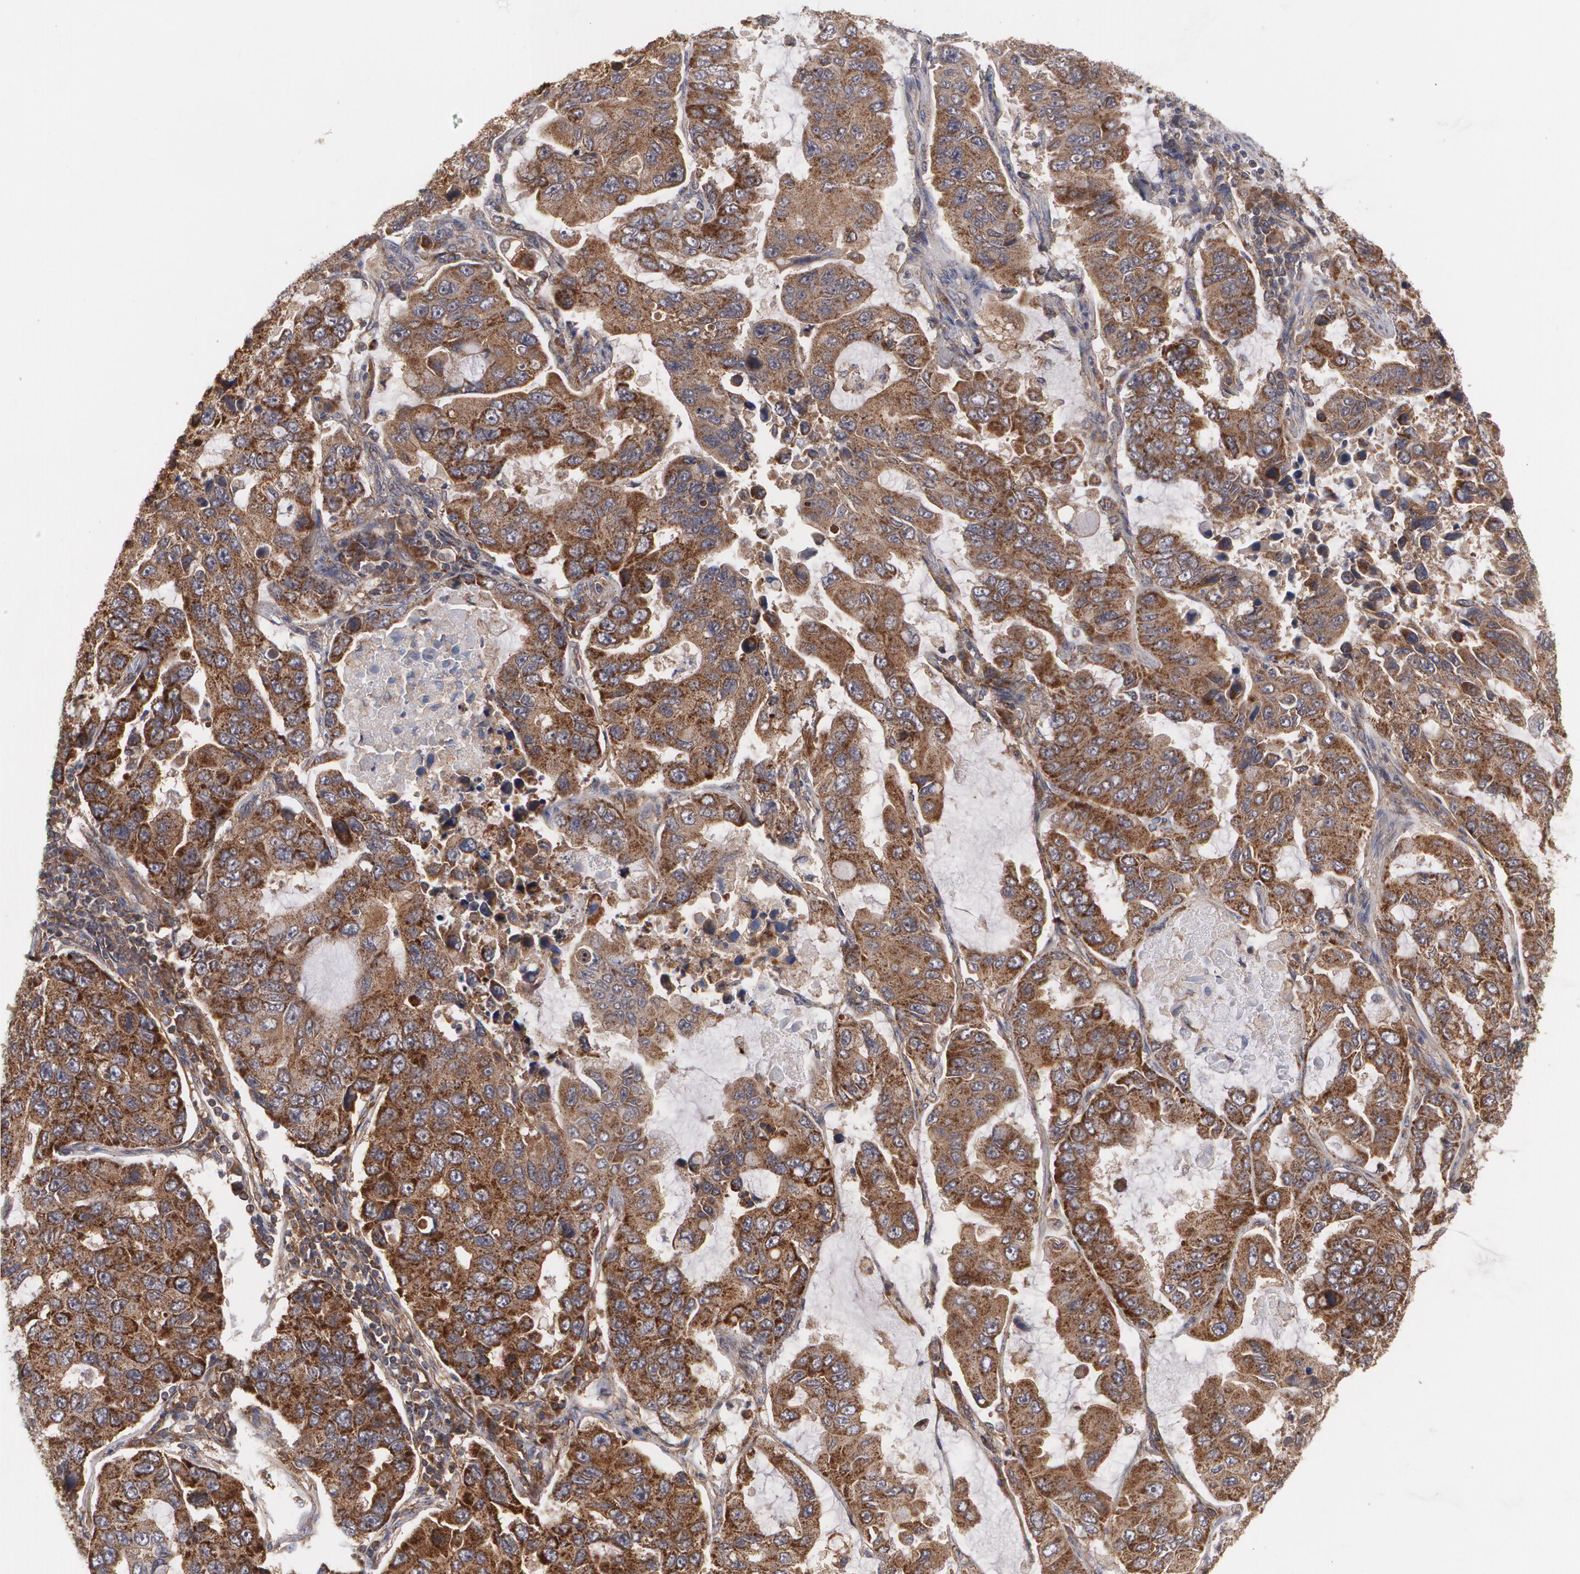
{"staining": {"intensity": "moderate", "quantity": ">75%", "location": "cytoplasmic/membranous"}, "tissue": "lung cancer", "cell_type": "Tumor cells", "image_type": "cancer", "snomed": [{"axis": "morphology", "description": "Adenocarcinoma, NOS"}, {"axis": "topography", "description": "Lung"}], "caption": "High-magnification brightfield microscopy of lung cancer stained with DAB (3,3'-diaminobenzidine) (brown) and counterstained with hematoxylin (blue). tumor cells exhibit moderate cytoplasmic/membranous positivity is identified in approximately>75% of cells.", "gene": "BMP6", "patient": {"sex": "male", "age": 64}}